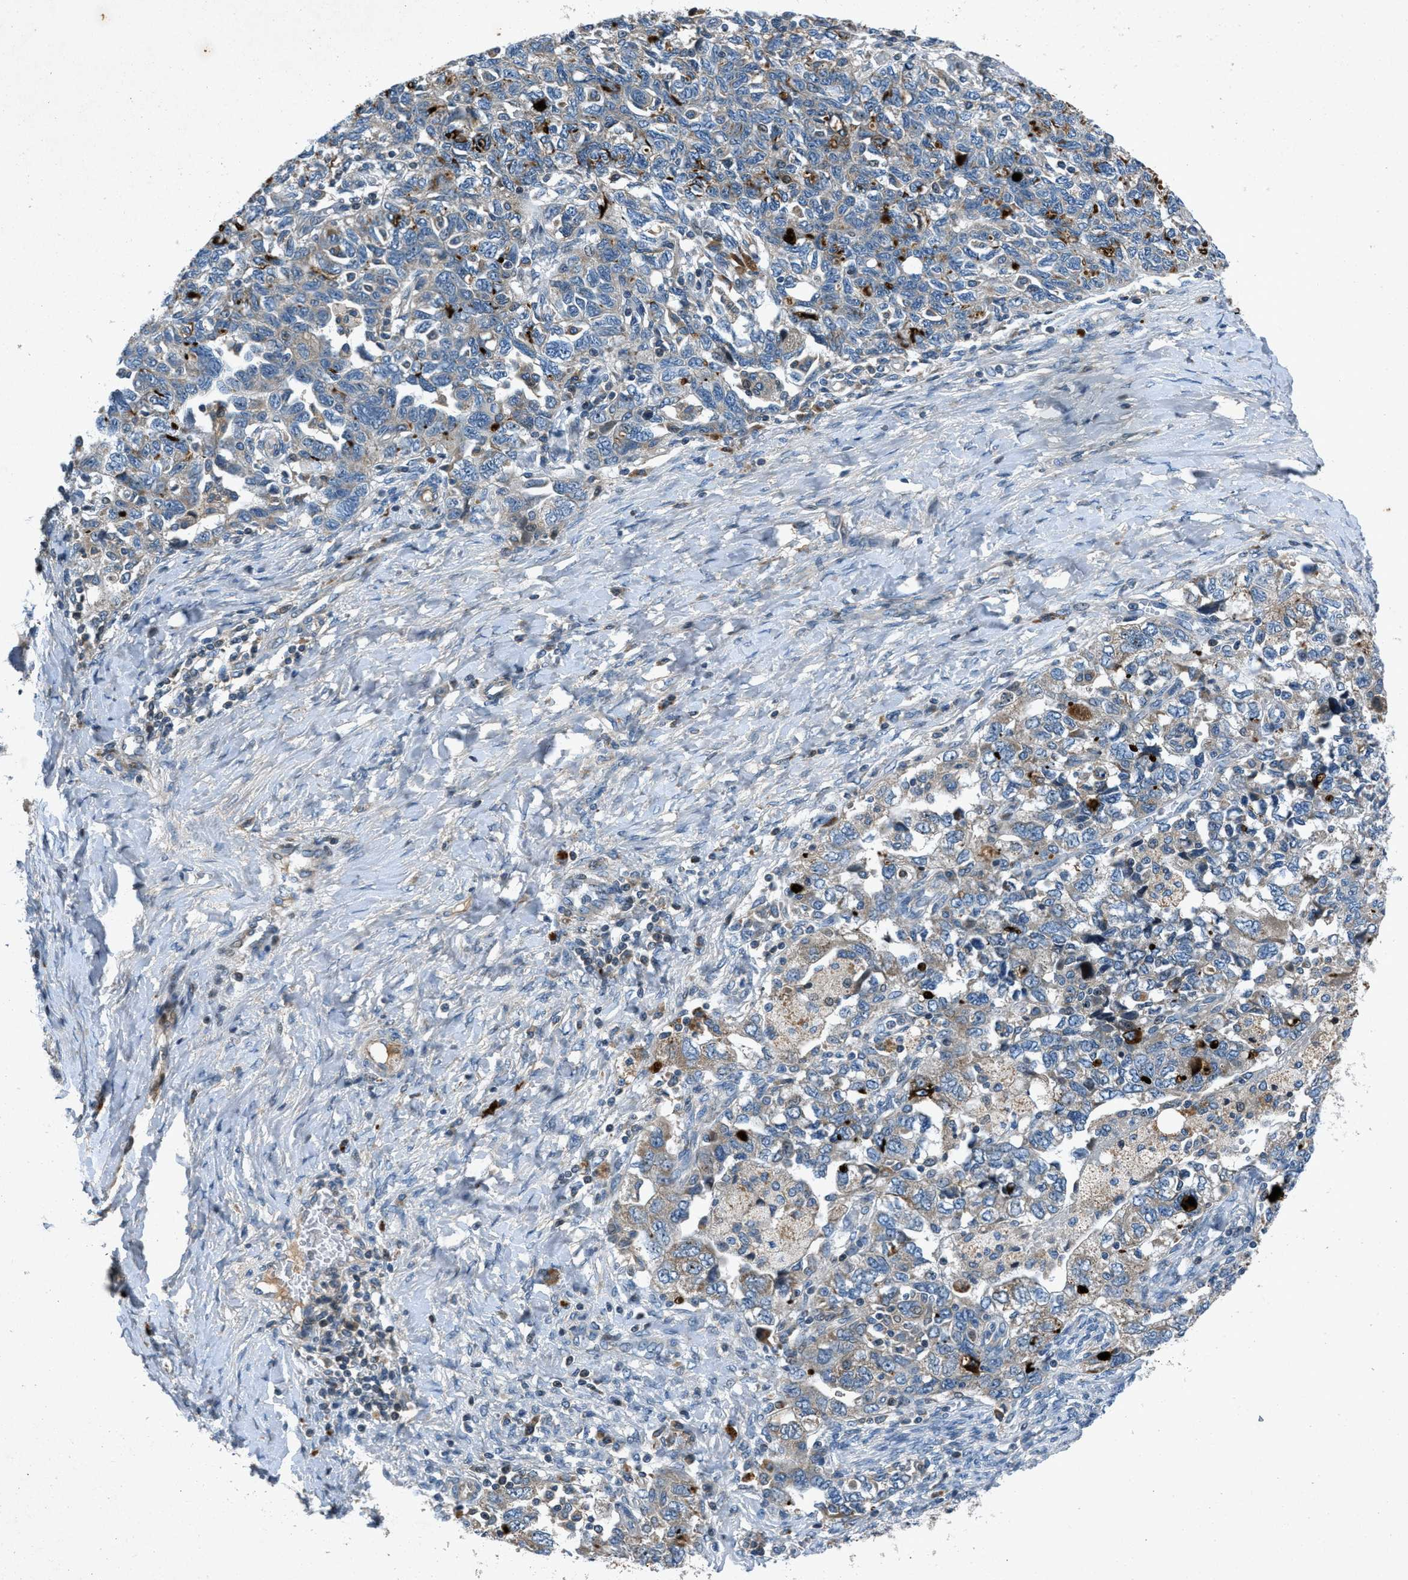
{"staining": {"intensity": "weak", "quantity": "25%-75%", "location": "cytoplasmic/membranous"}, "tissue": "ovarian cancer", "cell_type": "Tumor cells", "image_type": "cancer", "snomed": [{"axis": "morphology", "description": "Carcinoma, NOS"}, {"axis": "morphology", "description": "Cystadenocarcinoma, serous, NOS"}, {"axis": "topography", "description": "Ovary"}], "caption": "A brown stain shows weak cytoplasmic/membranous positivity of a protein in ovarian serous cystadenocarcinoma tumor cells. The protein of interest is stained brown, and the nuclei are stained in blue (DAB IHC with brightfield microscopy, high magnification).", "gene": "CLEC2D", "patient": {"sex": "female", "age": 69}}